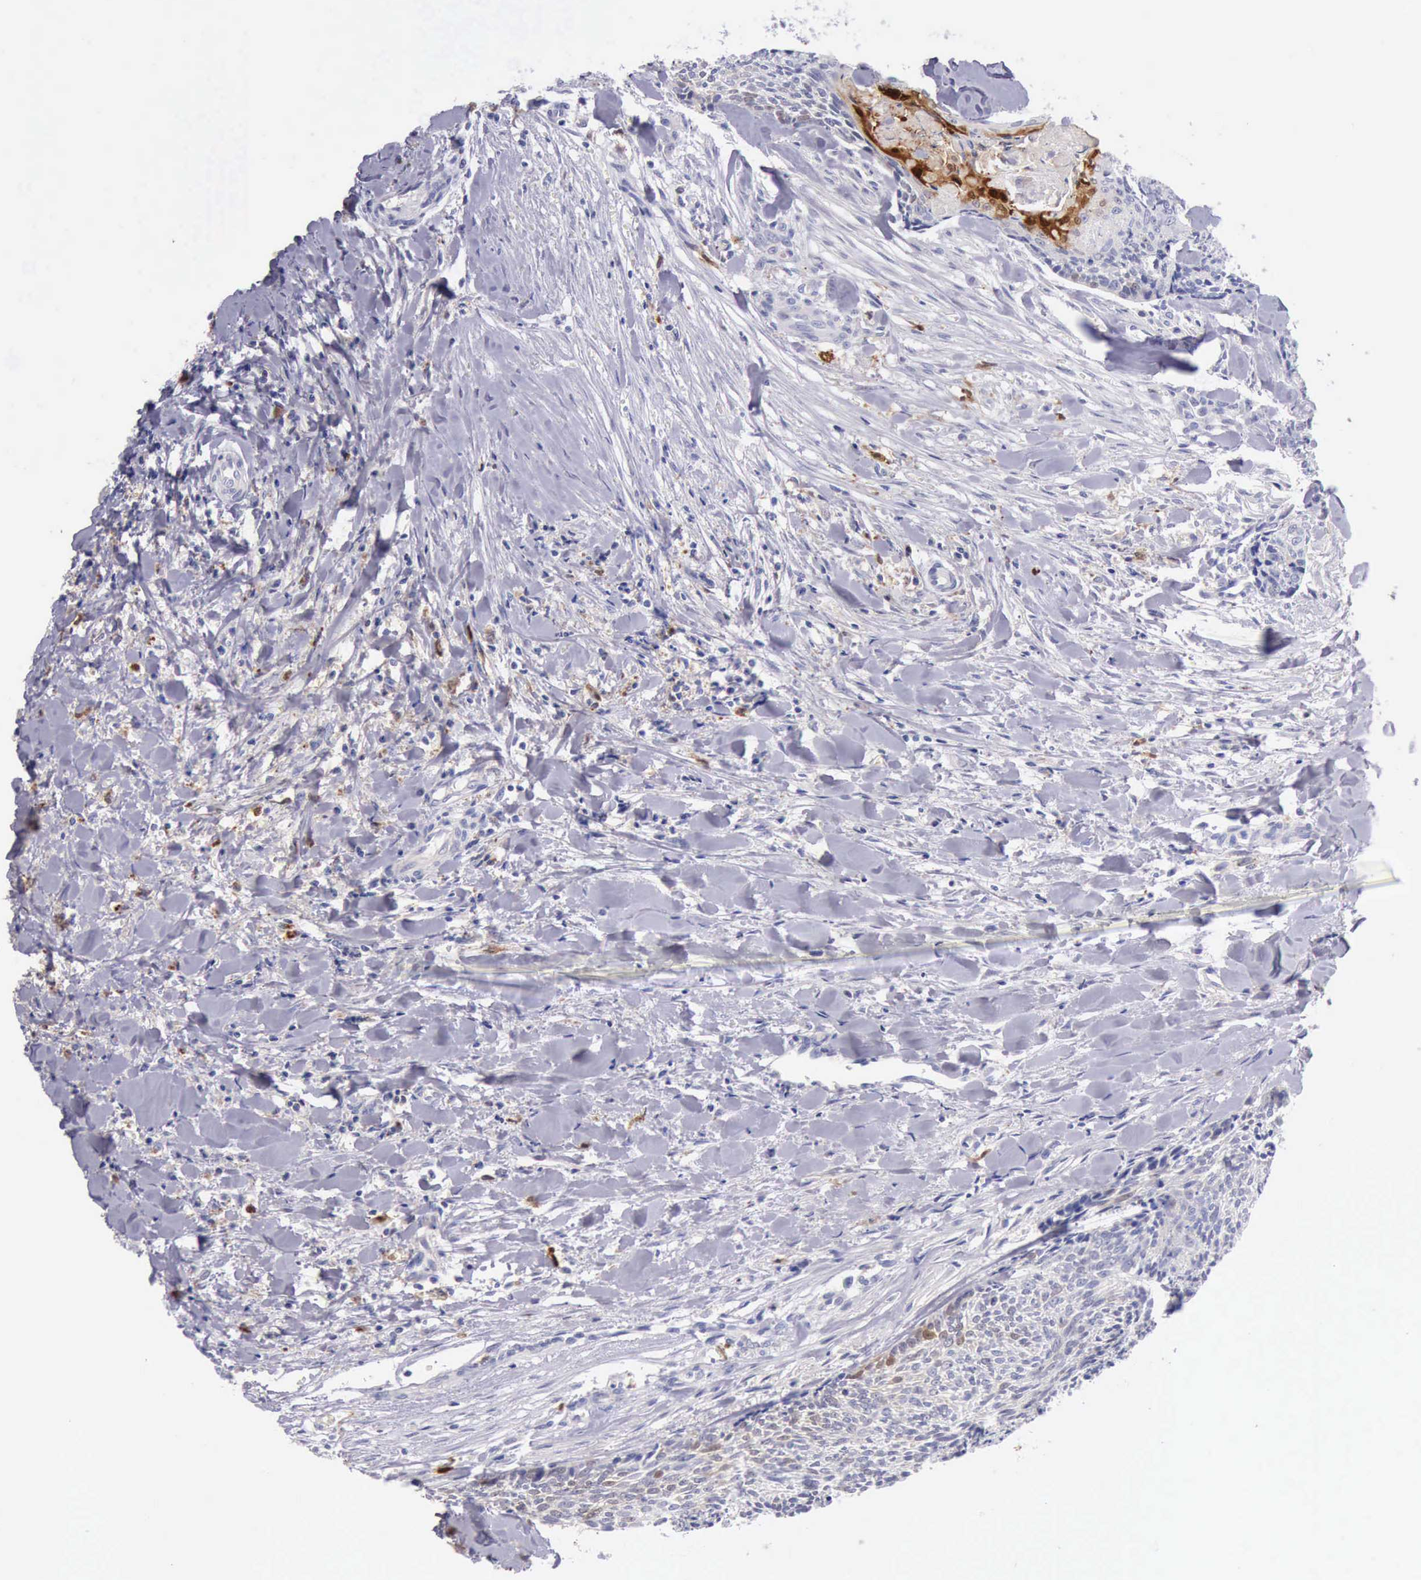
{"staining": {"intensity": "strong", "quantity": ">75%", "location": "cytoplasmic/membranous,nuclear"}, "tissue": "head and neck cancer", "cell_type": "Tumor cells", "image_type": "cancer", "snomed": [{"axis": "morphology", "description": "Squamous cell carcinoma, NOS"}, {"axis": "topography", "description": "Salivary gland"}, {"axis": "topography", "description": "Head-Neck"}], "caption": "The image demonstrates a brown stain indicating the presence of a protein in the cytoplasmic/membranous and nuclear of tumor cells in head and neck cancer (squamous cell carcinoma).", "gene": "CSTA", "patient": {"sex": "male", "age": 70}}